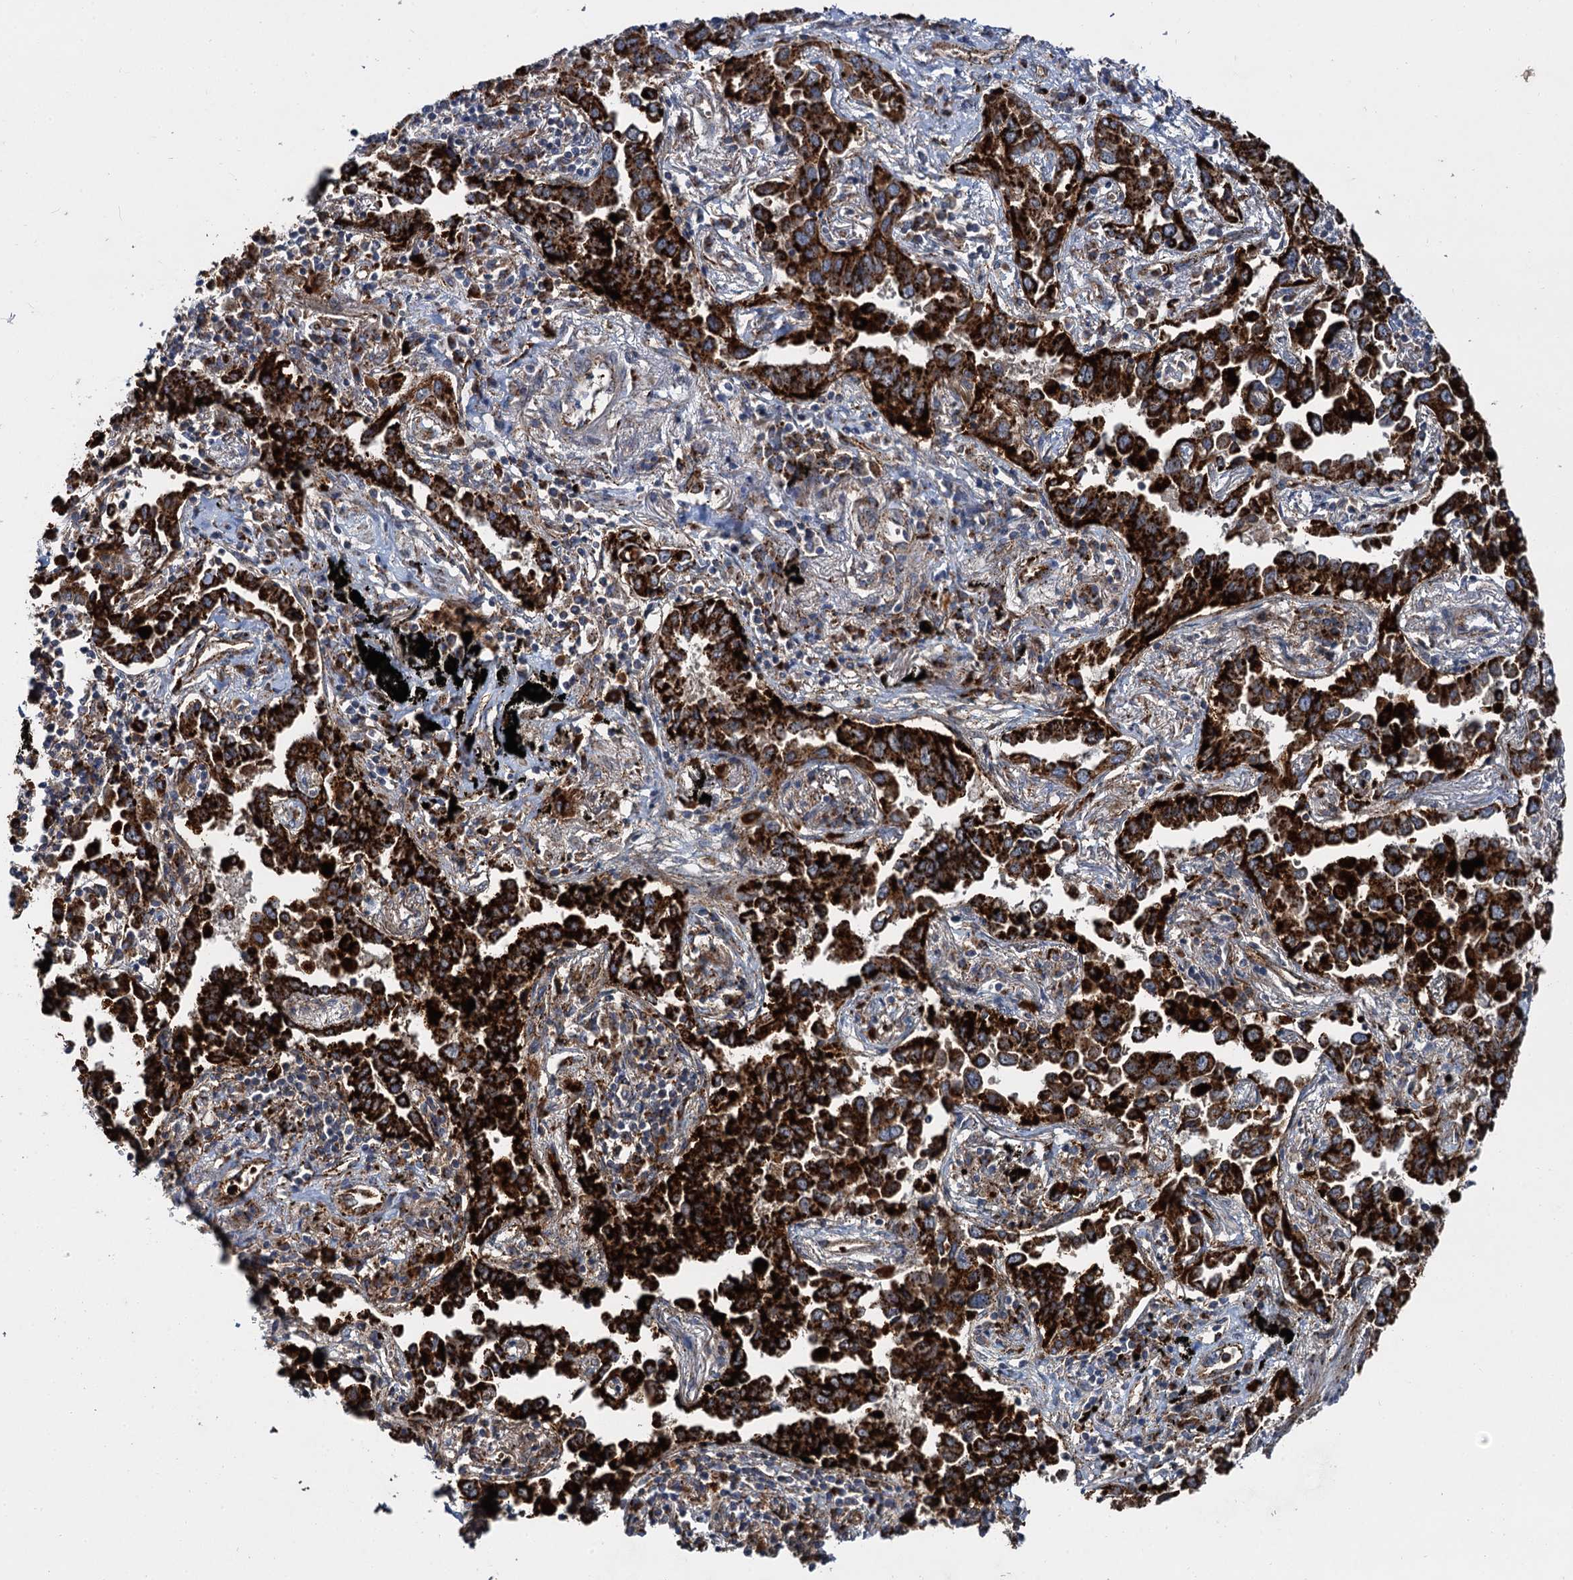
{"staining": {"intensity": "strong", "quantity": ">75%", "location": "cytoplasmic/membranous"}, "tissue": "lung cancer", "cell_type": "Tumor cells", "image_type": "cancer", "snomed": [{"axis": "morphology", "description": "Adenocarcinoma, NOS"}, {"axis": "topography", "description": "Lung"}], "caption": "This histopathology image demonstrates IHC staining of adenocarcinoma (lung), with high strong cytoplasmic/membranous staining in approximately >75% of tumor cells.", "gene": "GBA1", "patient": {"sex": "male", "age": 67}}